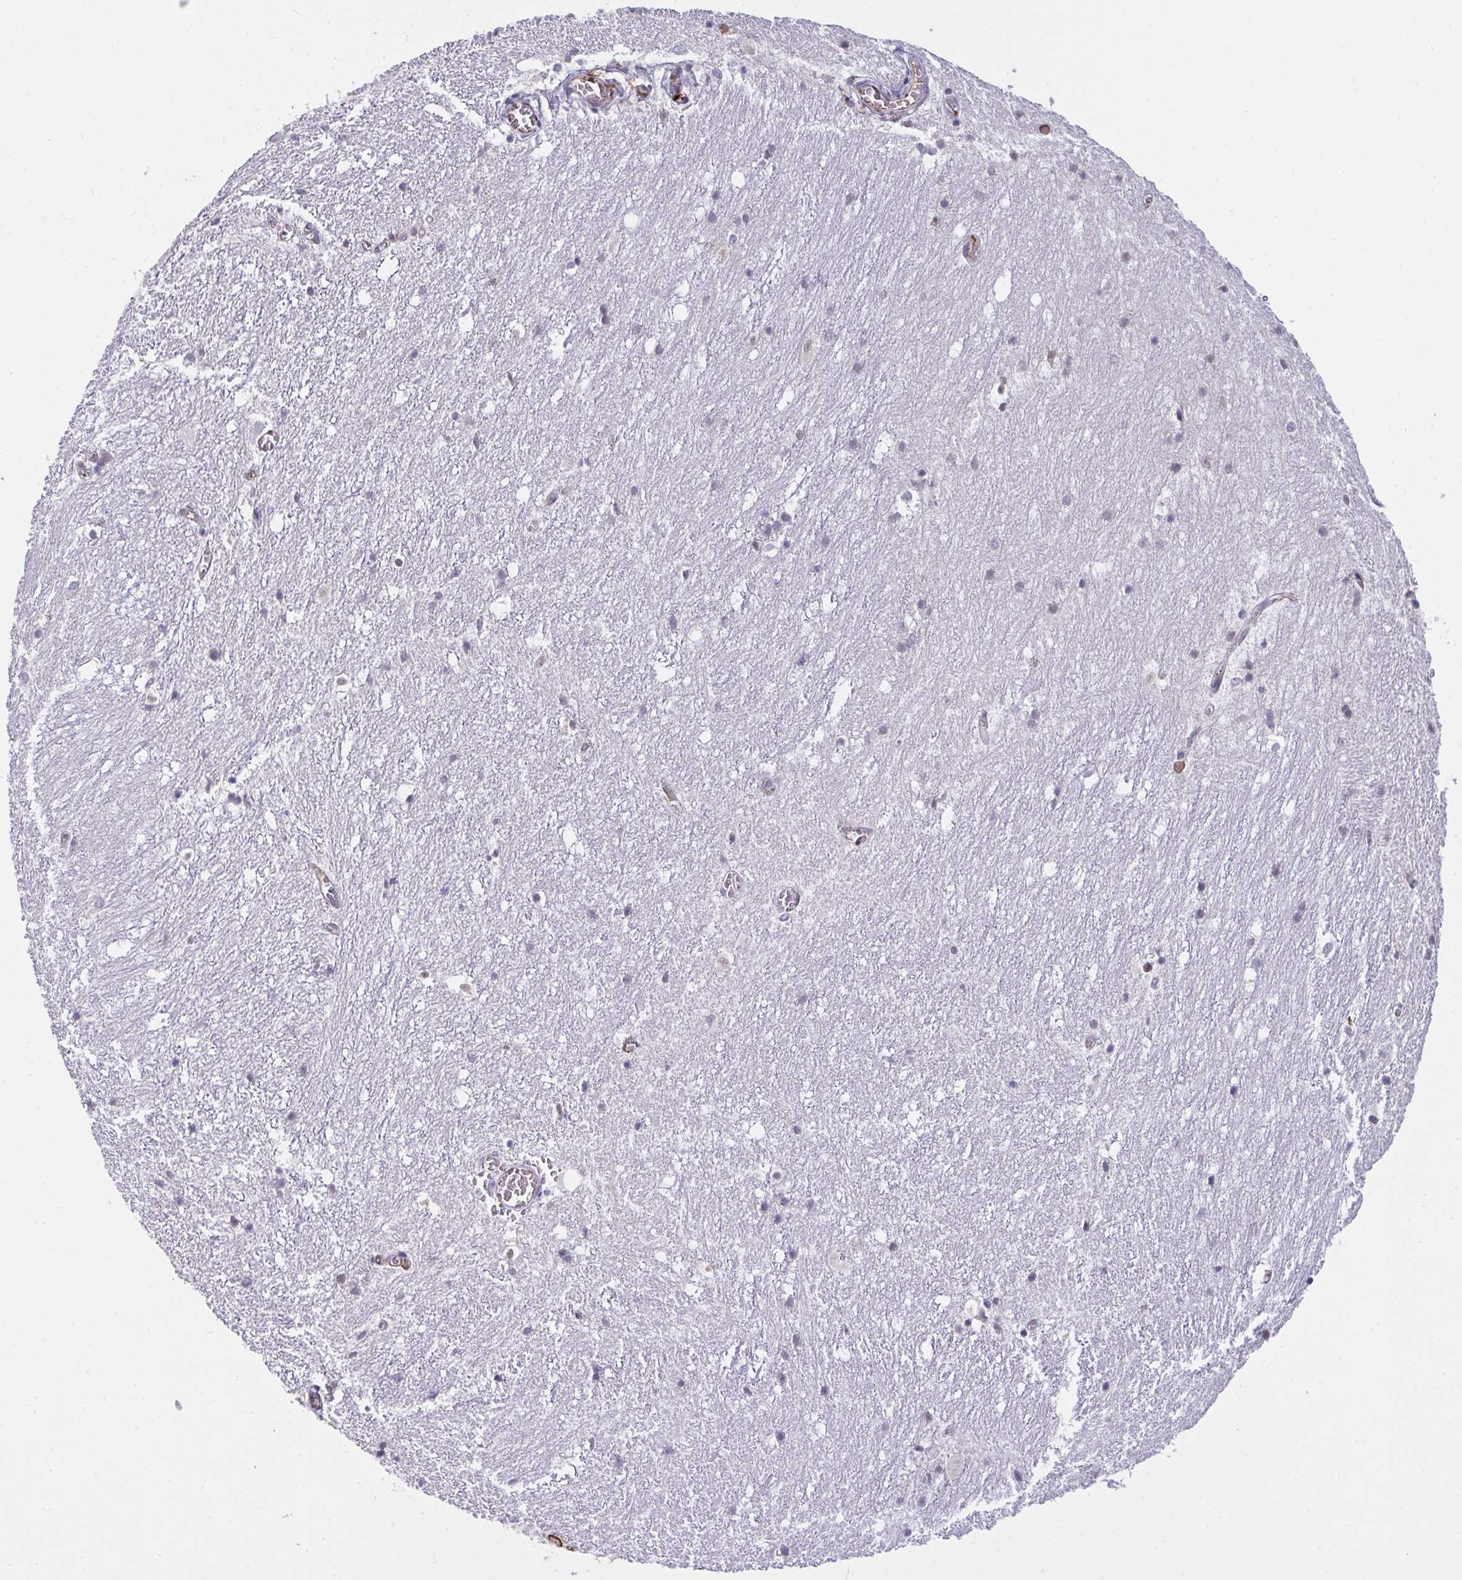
{"staining": {"intensity": "moderate", "quantity": "<25%", "location": "nuclear"}, "tissue": "hippocampus", "cell_type": "Glial cells", "image_type": "normal", "snomed": [{"axis": "morphology", "description": "Normal tissue, NOS"}, {"axis": "topography", "description": "Hippocampus"}], "caption": "Moderate nuclear positivity is identified in approximately <25% of glial cells in benign hippocampus.", "gene": "SEMA6B", "patient": {"sex": "female", "age": 52}}